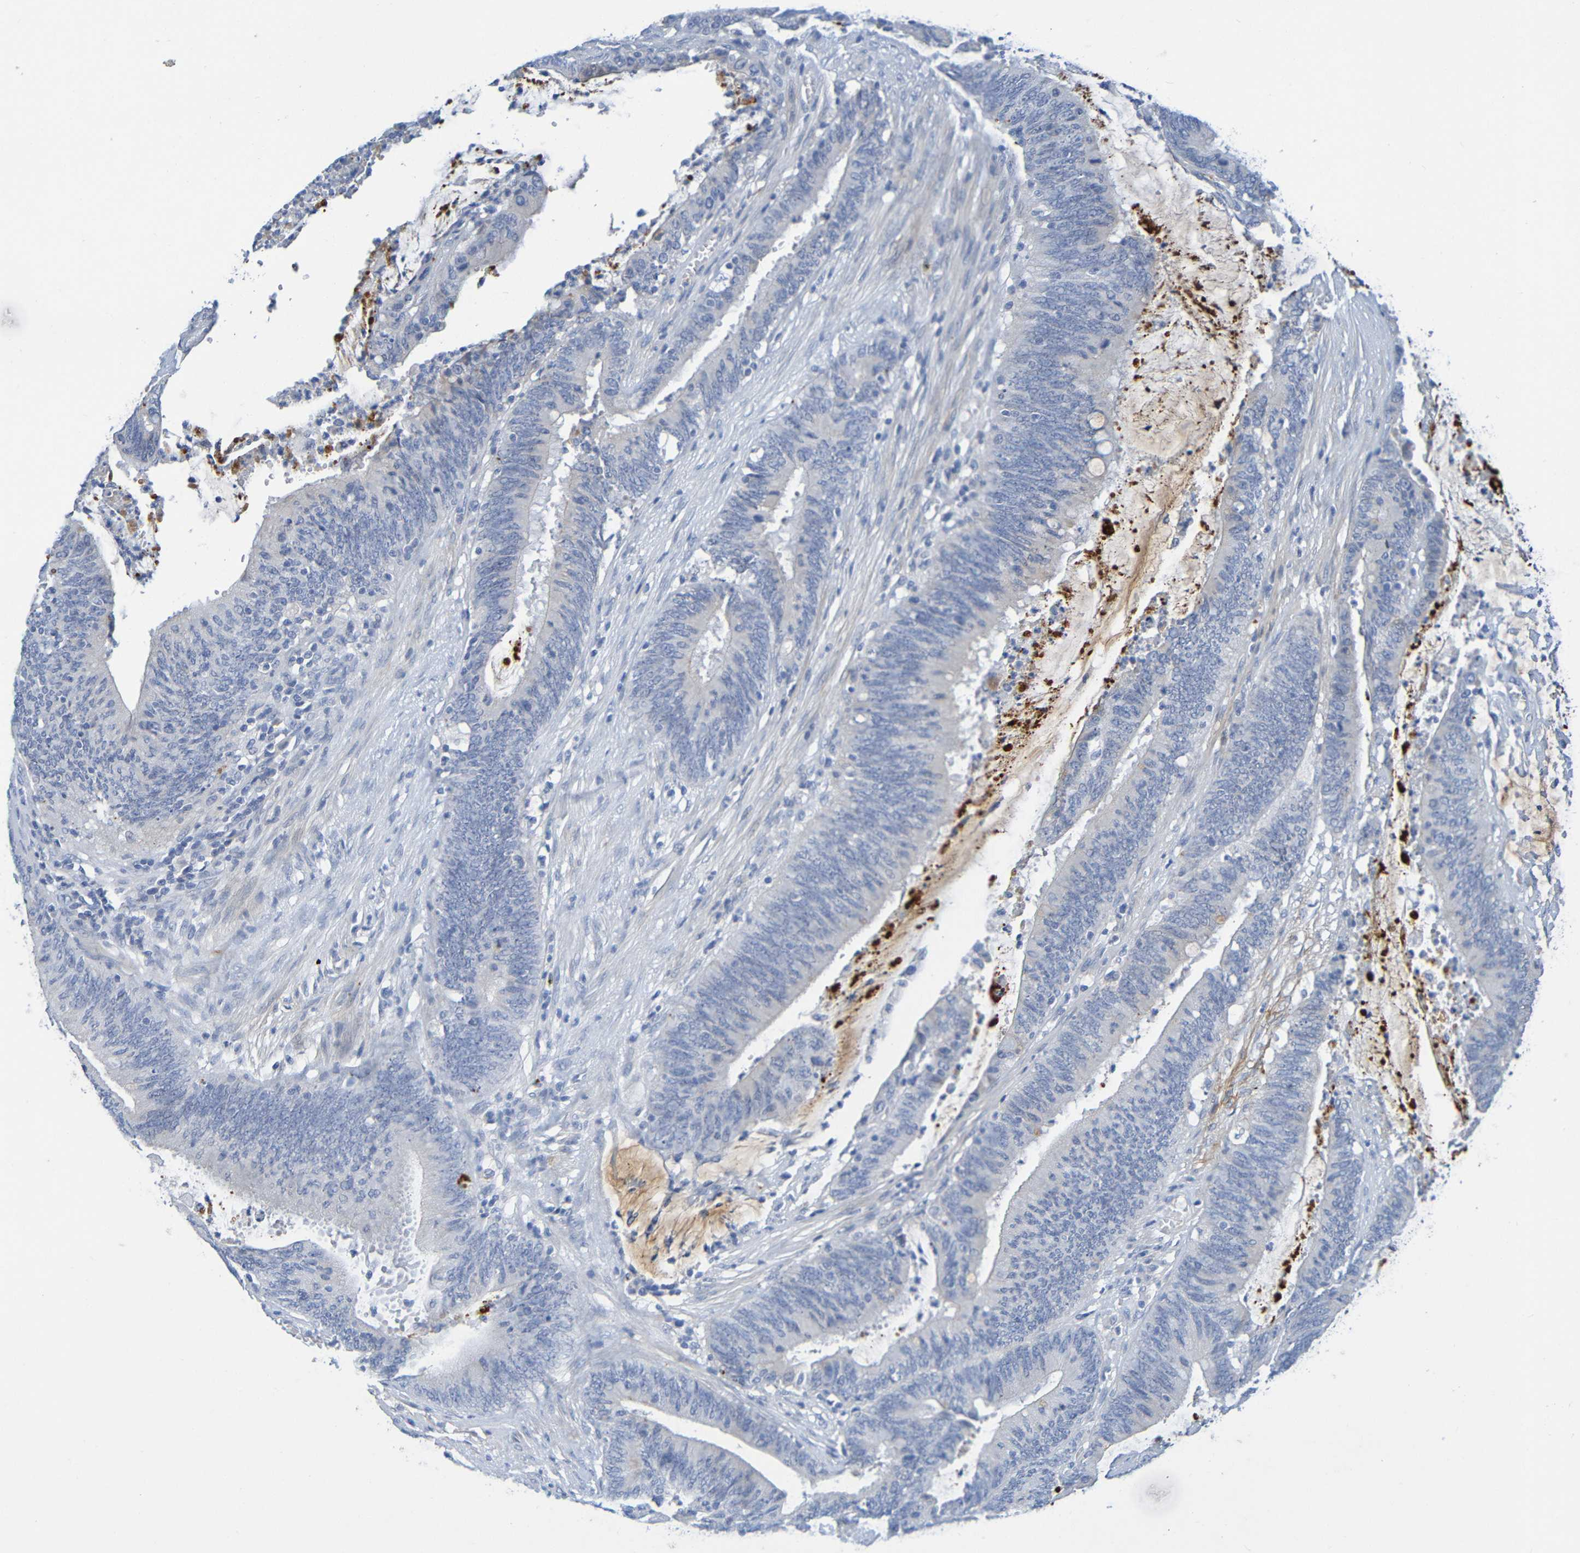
{"staining": {"intensity": "negative", "quantity": "none", "location": "none"}, "tissue": "colorectal cancer", "cell_type": "Tumor cells", "image_type": "cancer", "snomed": [{"axis": "morphology", "description": "Adenocarcinoma, NOS"}, {"axis": "topography", "description": "Rectum"}], "caption": "Immunohistochemical staining of adenocarcinoma (colorectal) demonstrates no significant positivity in tumor cells.", "gene": "IL10", "patient": {"sex": "female", "age": 66}}